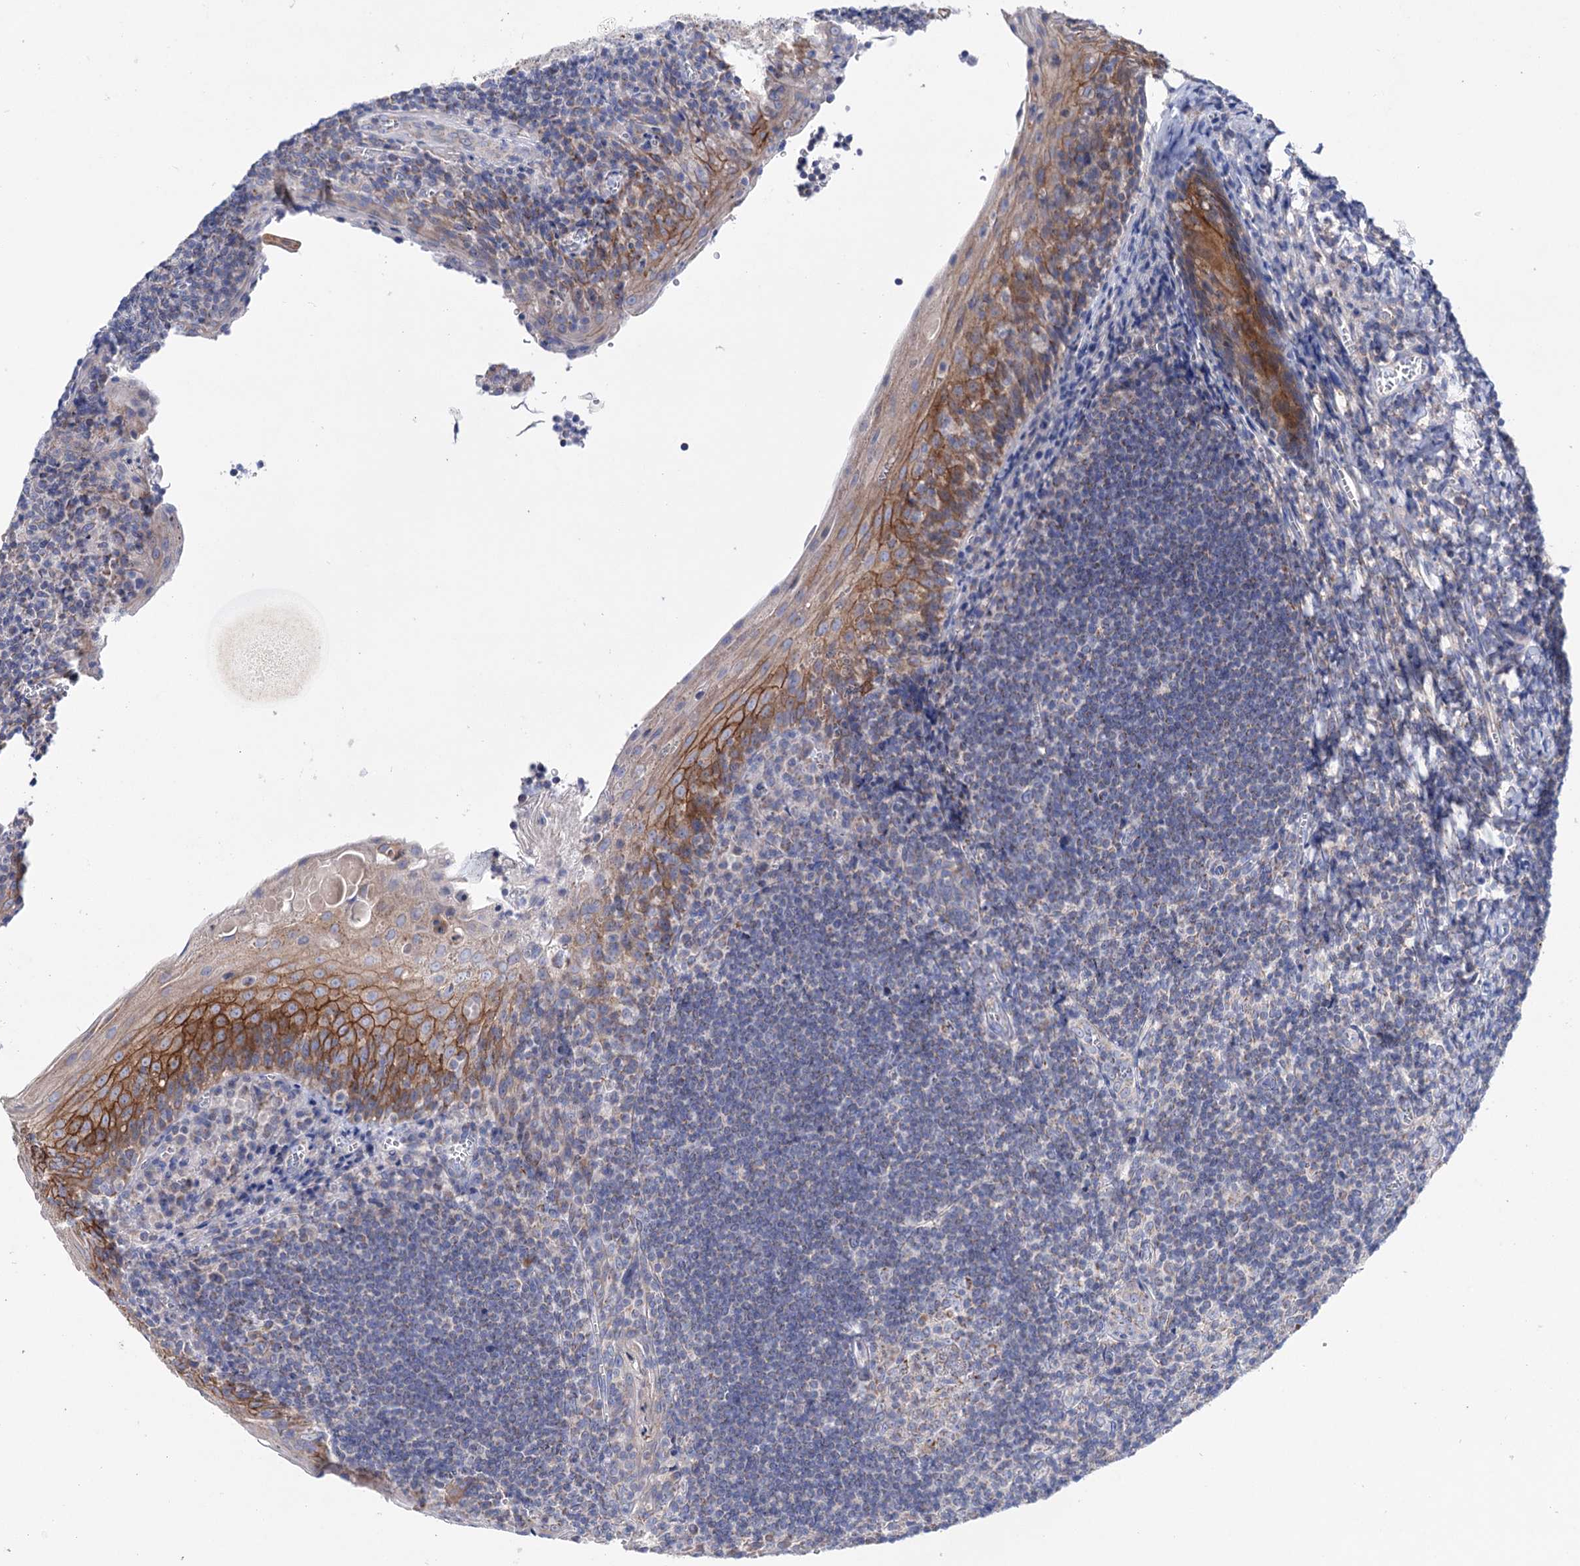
{"staining": {"intensity": "weak", "quantity": "<25%", "location": "cytoplasmic/membranous"}, "tissue": "tonsil", "cell_type": "Germinal center cells", "image_type": "normal", "snomed": [{"axis": "morphology", "description": "Normal tissue, NOS"}, {"axis": "topography", "description": "Tonsil"}], "caption": "Germinal center cells are negative for protein expression in benign human tonsil. (Immunohistochemistry, brightfield microscopy, high magnification).", "gene": "YARS2", "patient": {"sex": "male", "age": 27}}